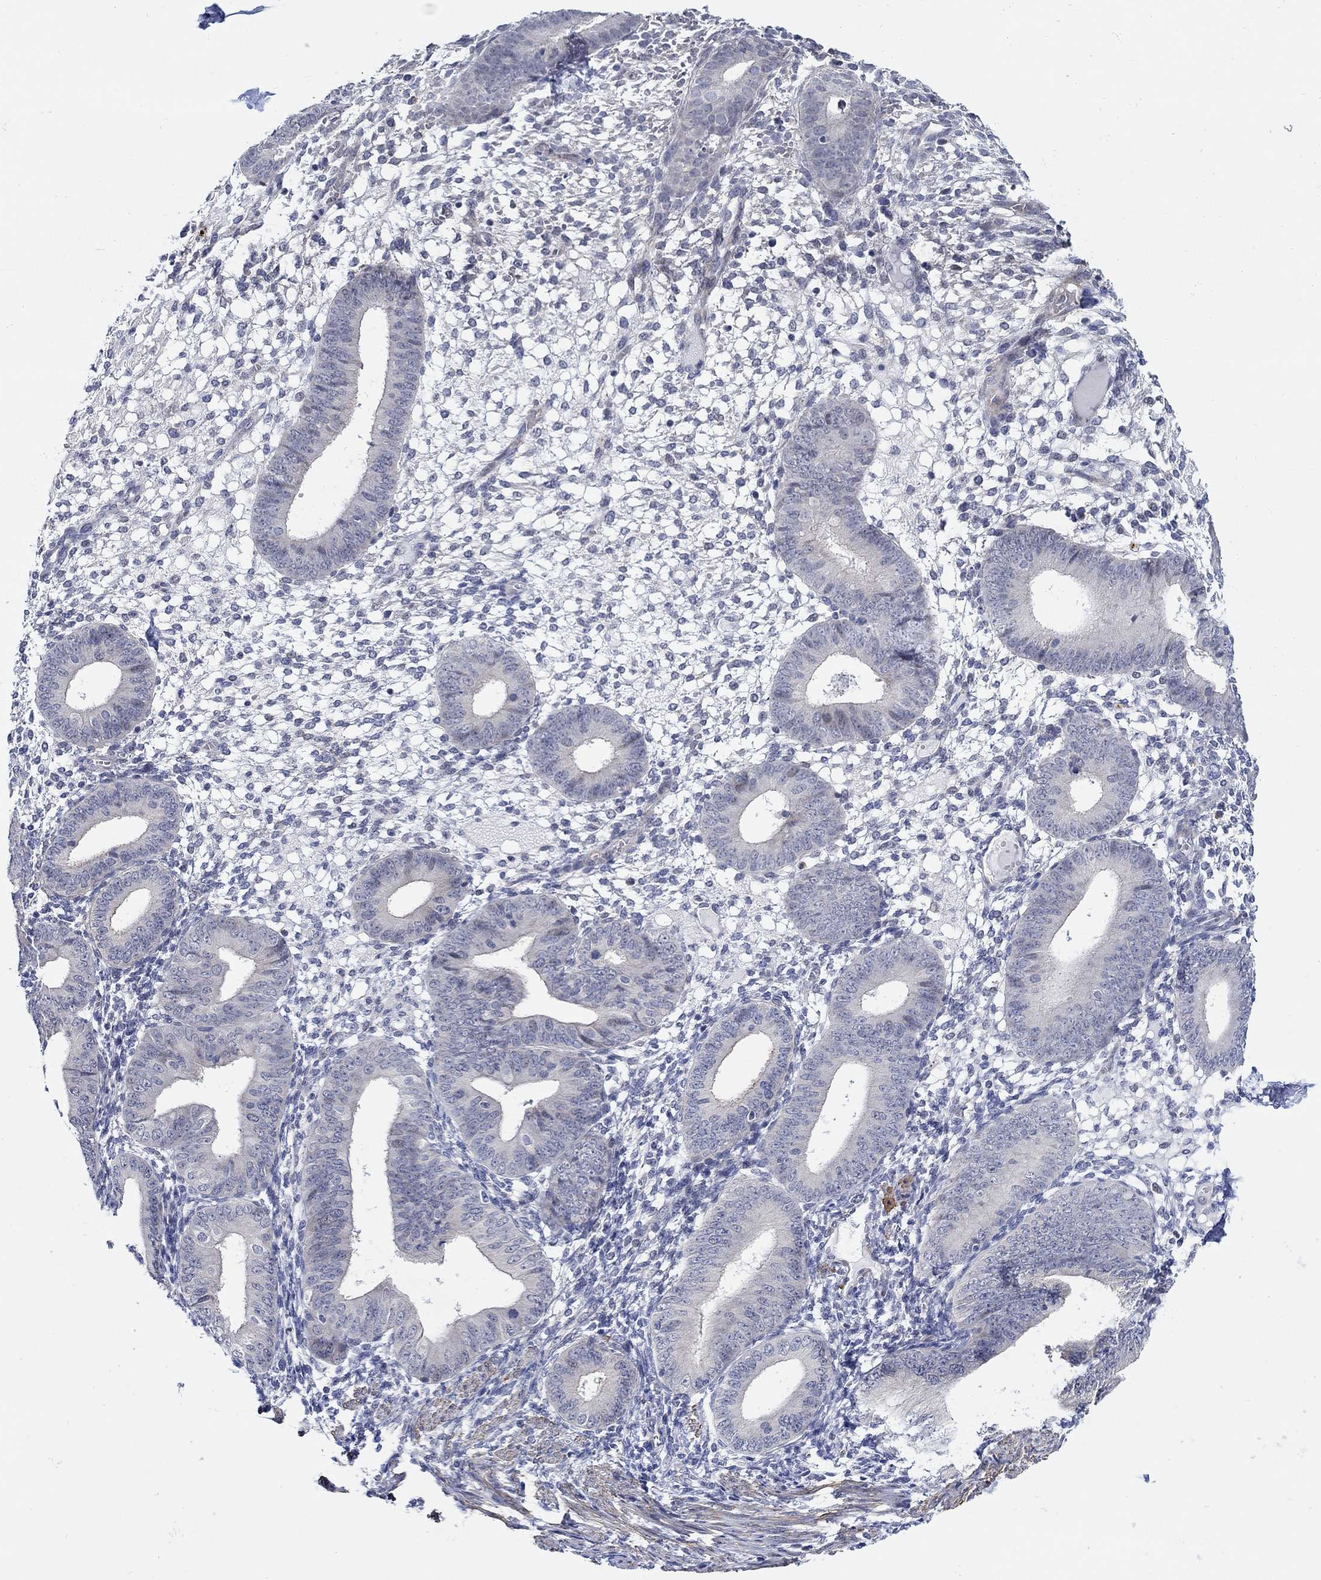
{"staining": {"intensity": "negative", "quantity": "none", "location": "none"}, "tissue": "endometrium", "cell_type": "Cells in endometrial stroma", "image_type": "normal", "snomed": [{"axis": "morphology", "description": "Normal tissue, NOS"}, {"axis": "topography", "description": "Endometrium"}], "caption": "The micrograph exhibits no significant positivity in cells in endometrial stroma of endometrium. (IHC, brightfield microscopy, high magnification).", "gene": "SCN7A", "patient": {"sex": "female", "age": 39}}